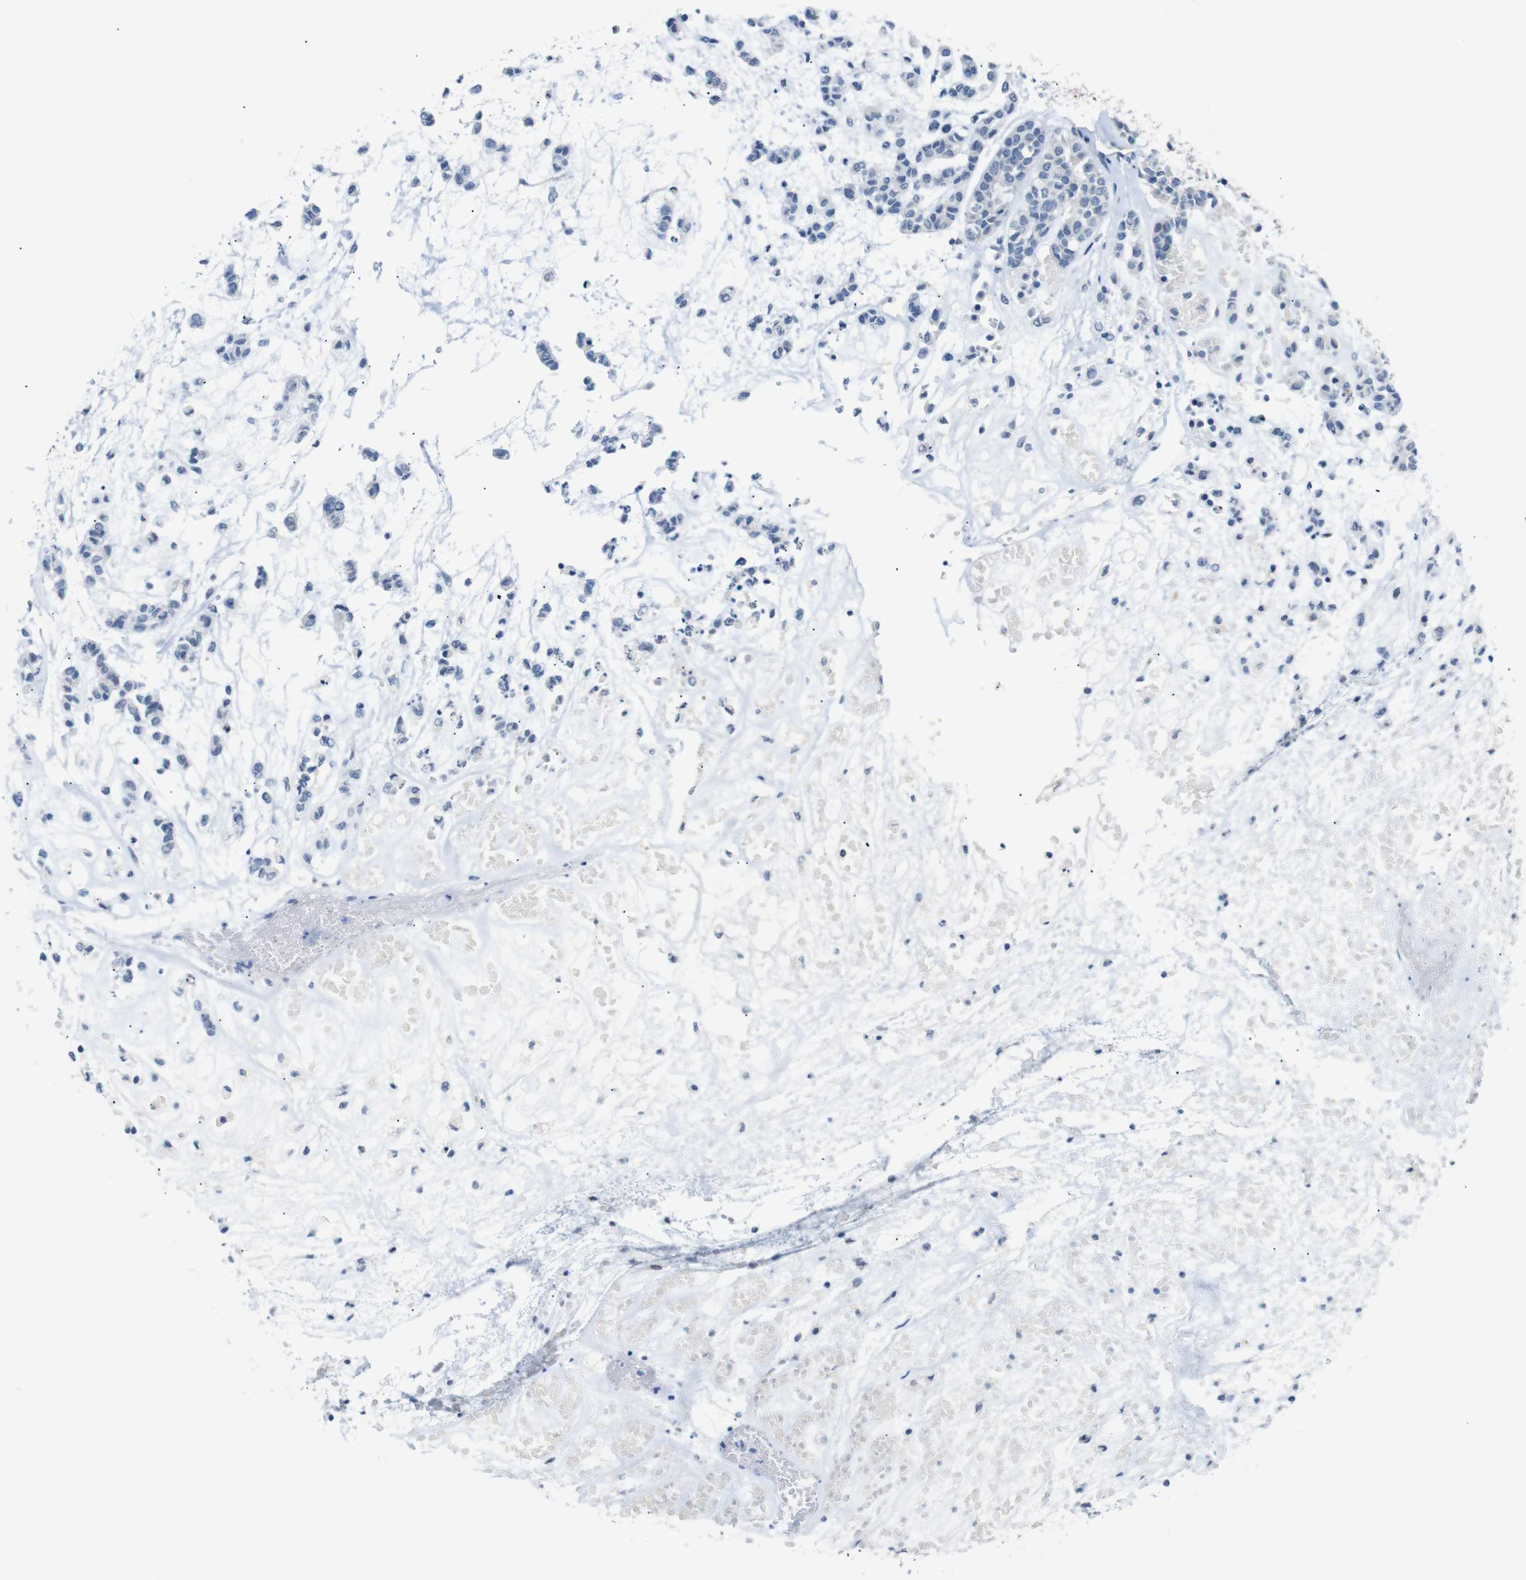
{"staining": {"intensity": "negative", "quantity": "none", "location": "none"}, "tissue": "head and neck cancer", "cell_type": "Tumor cells", "image_type": "cancer", "snomed": [{"axis": "morphology", "description": "Adenocarcinoma, NOS"}, {"axis": "morphology", "description": "Adenoma, NOS"}, {"axis": "topography", "description": "Head-Neck"}], "caption": "High power microscopy image of an IHC histopathology image of head and neck cancer (adenoma), revealing no significant staining in tumor cells. (DAB immunohistochemistry visualized using brightfield microscopy, high magnification).", "gene": "CHRM5", "patient": {"sex": "female", "age": 55}}